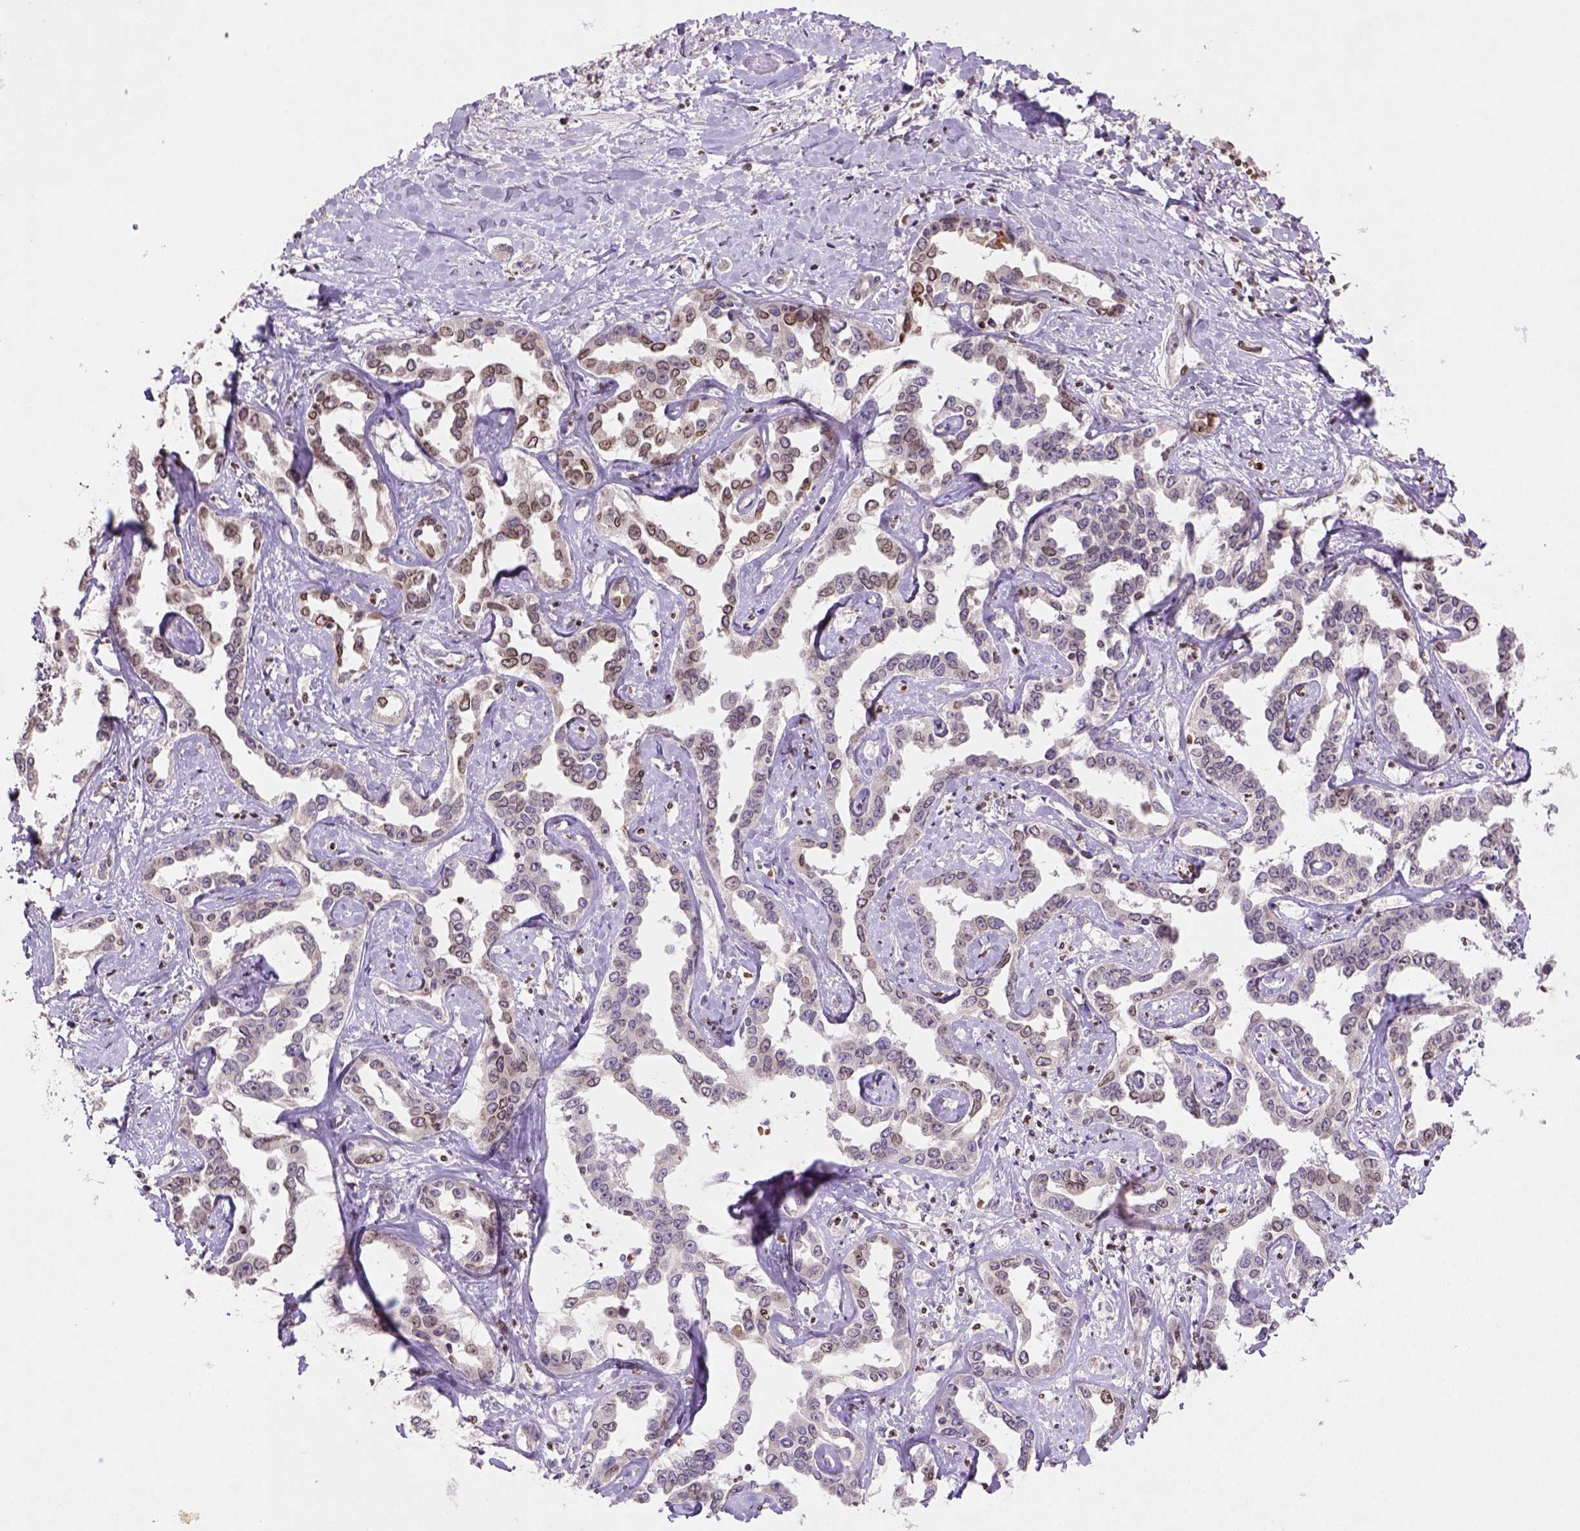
{"staining": {"intensity": "moderate", "quantity": "25%-75%", "location": "cytoplasmic/membranous,nuclear"}, "tissue": "liver cancer", "cell_type": "Tumor cells", "image_type": "cancer", "snomed": [{"axis": "morphology", "description": "Cholangiocarcinoma"}, {"axis": "topography", "description": "Liver"}], "caption": "The immunohistochemical stain labels moderate cytoplasmic/membranous and nuclear positivity in tumor cells of liver cholangiocarcinoma tissue. The staining was performed using DAB to visualize the protein expression in brown, while the nuclei were stained in blue with hematoxylin (Magnification: 20x).", "gene": "NUDT3", "patient": {"sex": "male", "age": 59}}